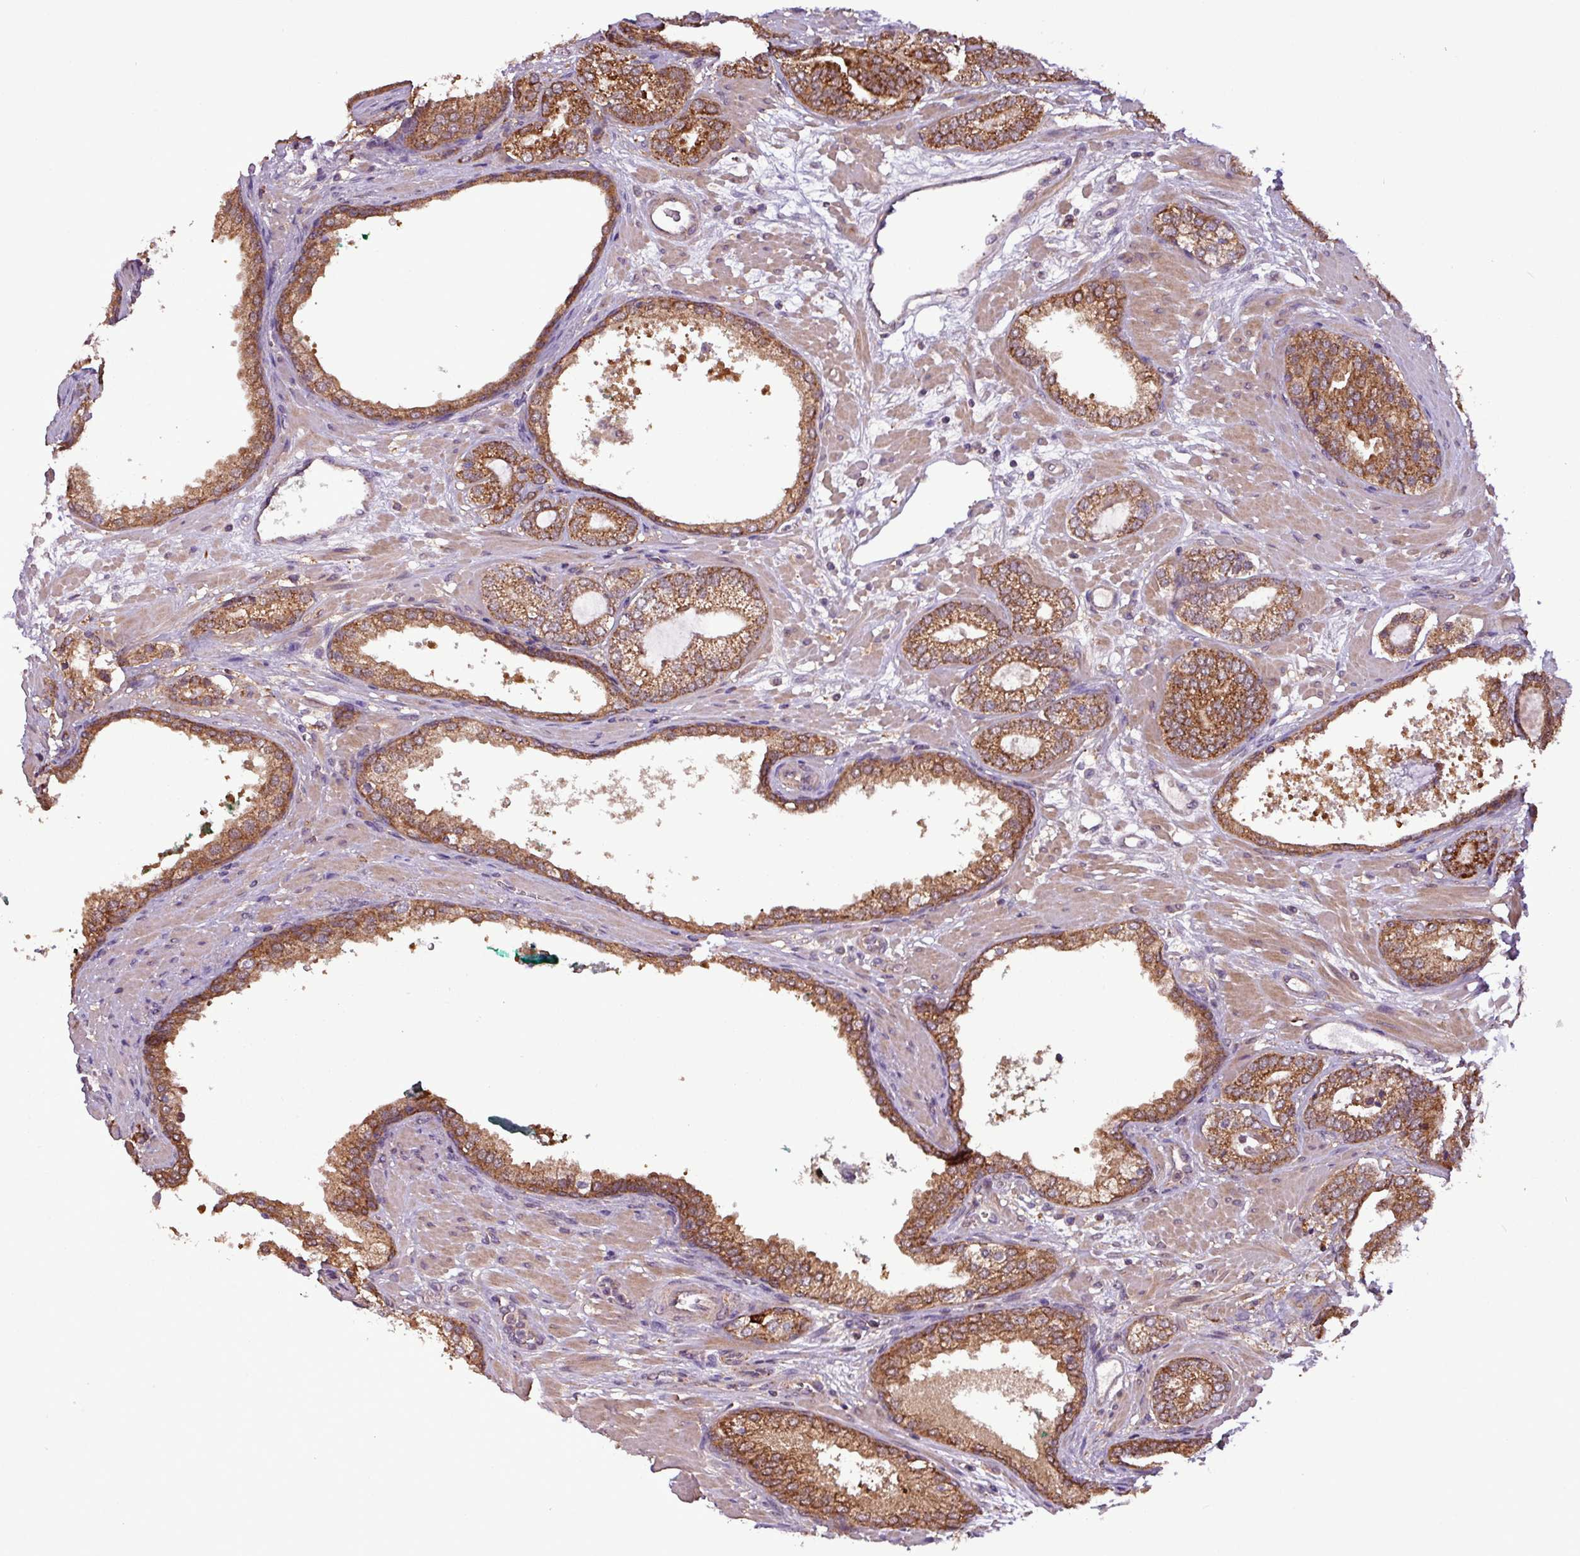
{"staining": {"intensity": "strong", "quantity": ">75%", "location": "cytoplasmic/membranous"}, "tissue": "prostate cancer", "cell_type": "Tumor cells", "image_type": "cancer", "snomed": [{"axis": "morphology", "description": "Adenocarcinoma, High grade"}, {"axis": "topography", "description": "Prostate"}], "caption": "A brown stain highlights strong cytoplasmic/membranous expression of a protein in human prostate high-grade adenocarcinoma tumor cells.", "gene": "MCTP2", "patient": {"sex": "male", "age": 60}}